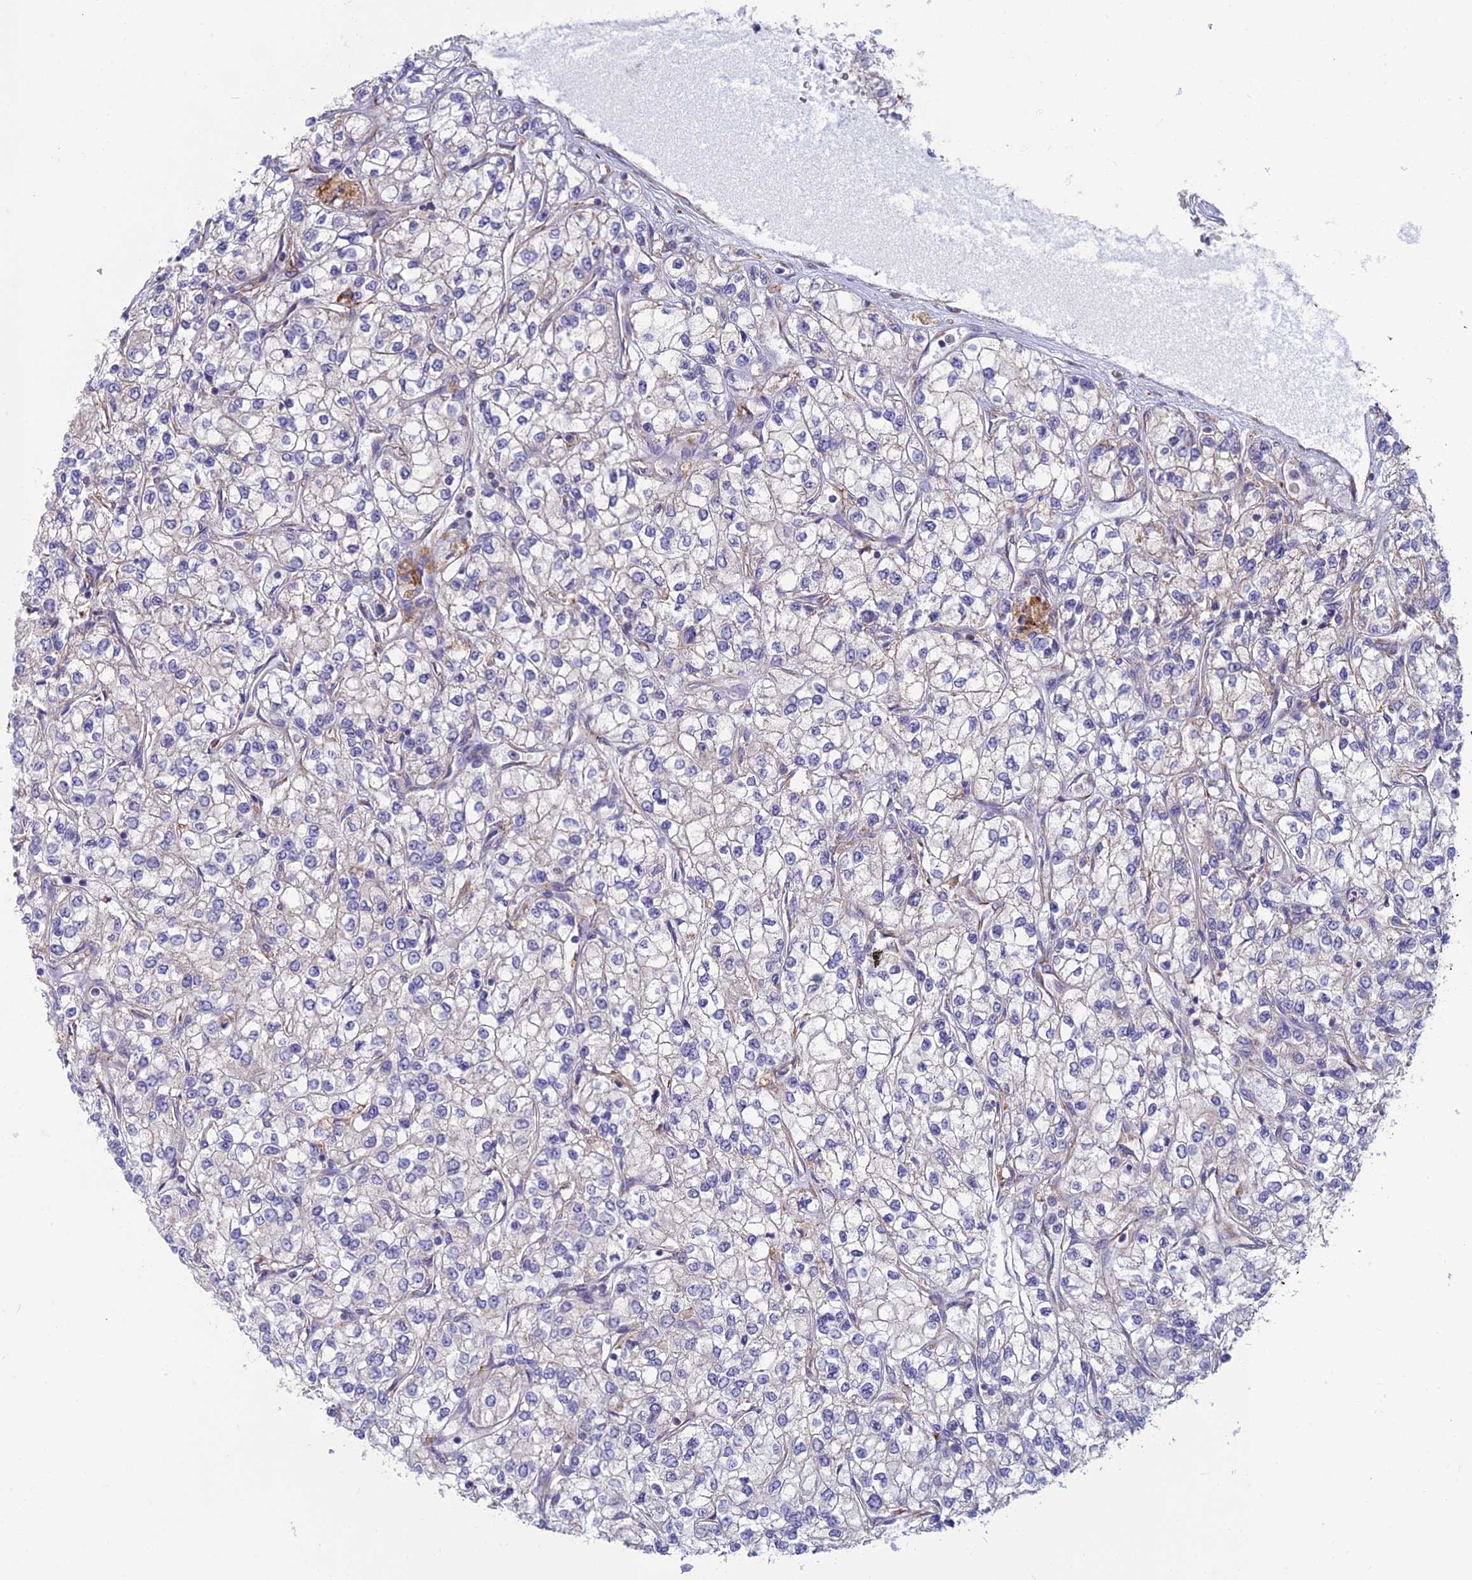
{"staining": {"intensity": "negative", "quantity": "none", "location": "none"}, "tissue": "renal cancer", "cell_type": "Tumor cells", "image_type": "cancer", "snomed": [{"axis": "morphology", "description": "Adenocarcinoma, NOS"}, {"axis": "topography", "description": "Kidney"}], "caption": "The immunohistochemistry (IHC) histopathology image has no significant expression in tumor cells of adenocarcinoma (renal) tissue.", "gene": "RPL17-C18orf32", "patient": {"sex": "male", "age": 80}}